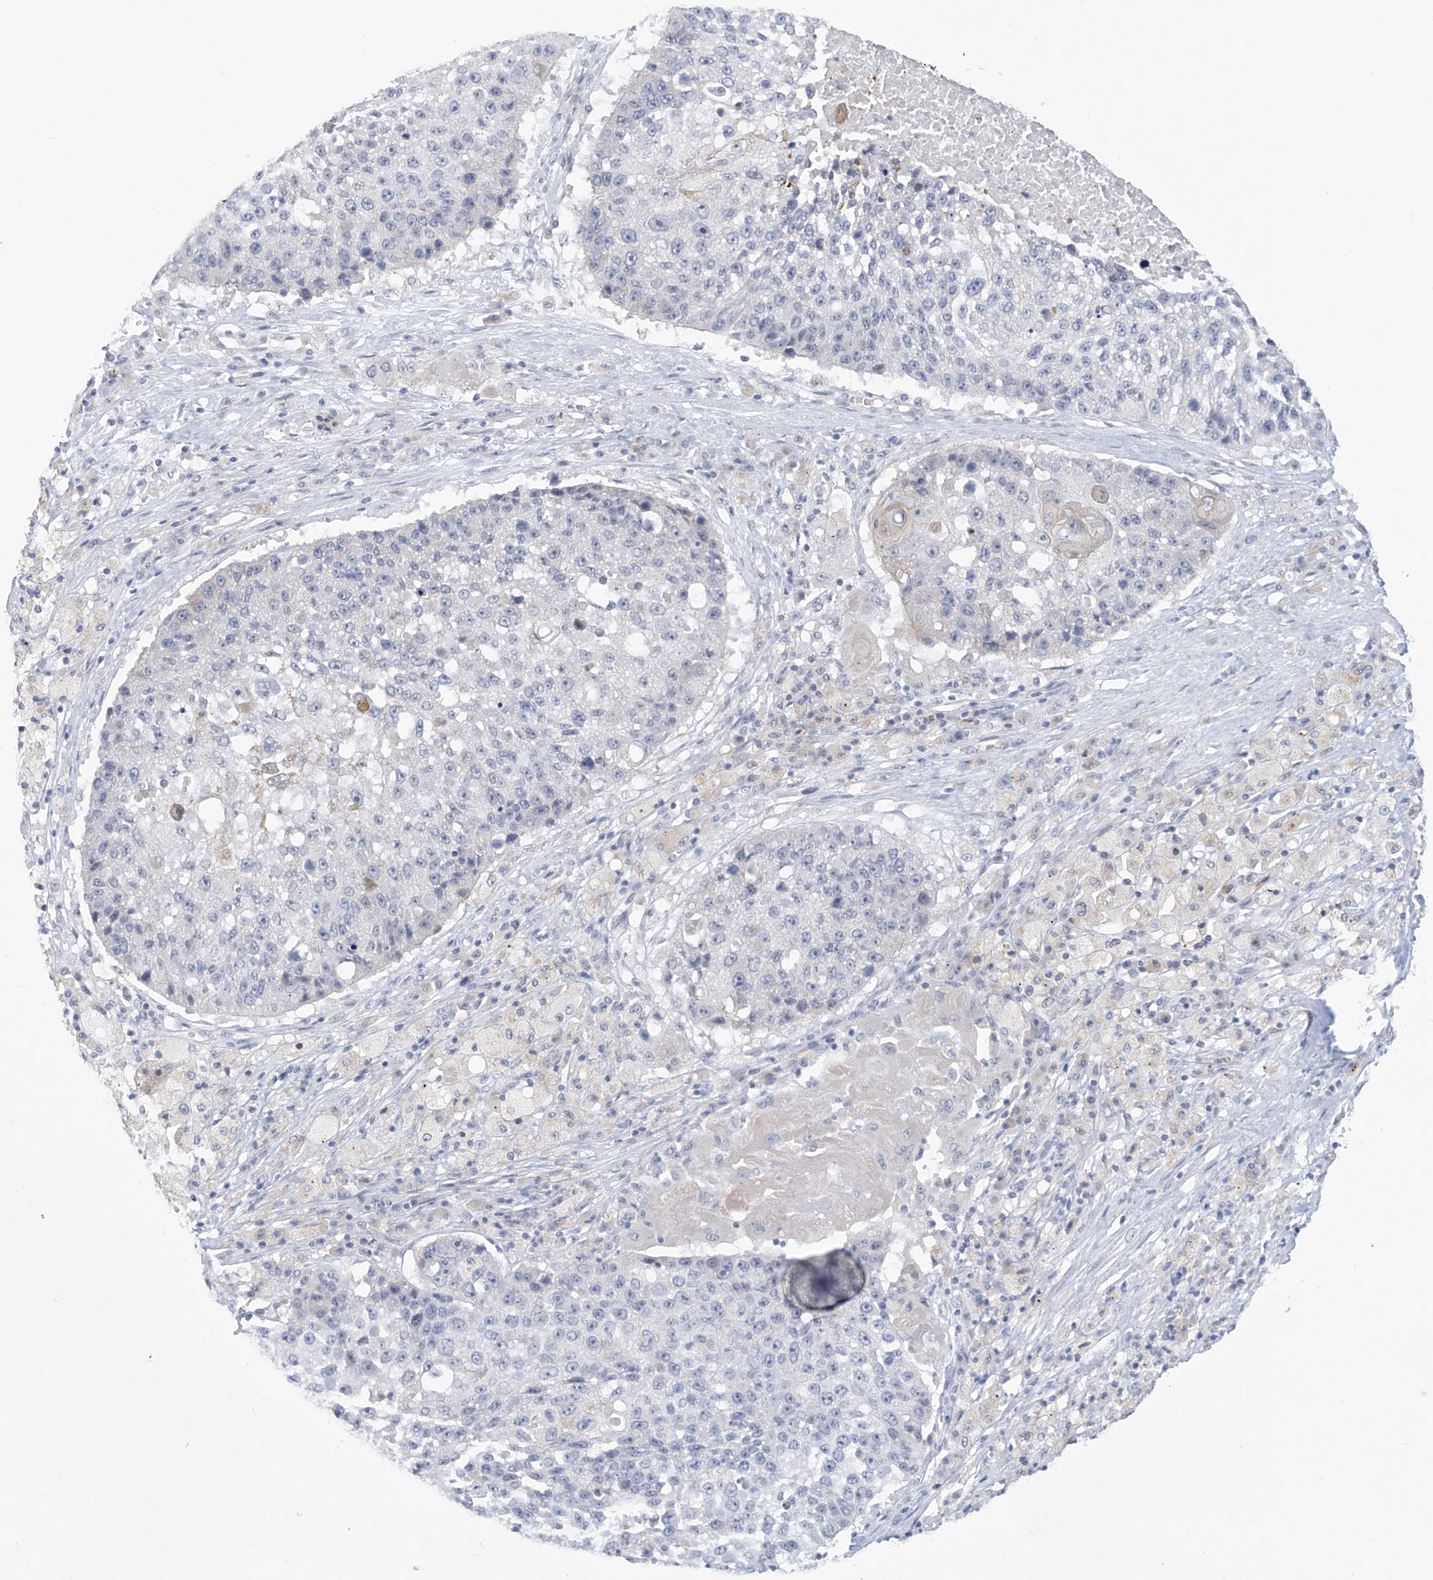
{"staining": {"intensity": "negative", "quantity": "none", "location": "none"}, "tissue": "lung cancer", "cell_type": "Tumor cells", "image_type": "cancer", "snomed": [{"axis": "morphology", "description": "Squamous cell carcinoma, NOS"}, {"axis": "topography", "description": "Lung"}], "caption": "There is no significant staining in tumor cells of lung squamous cell carcinoma.", "gene": "IBA57", "patient": {"sex": "male", "age": 61}}